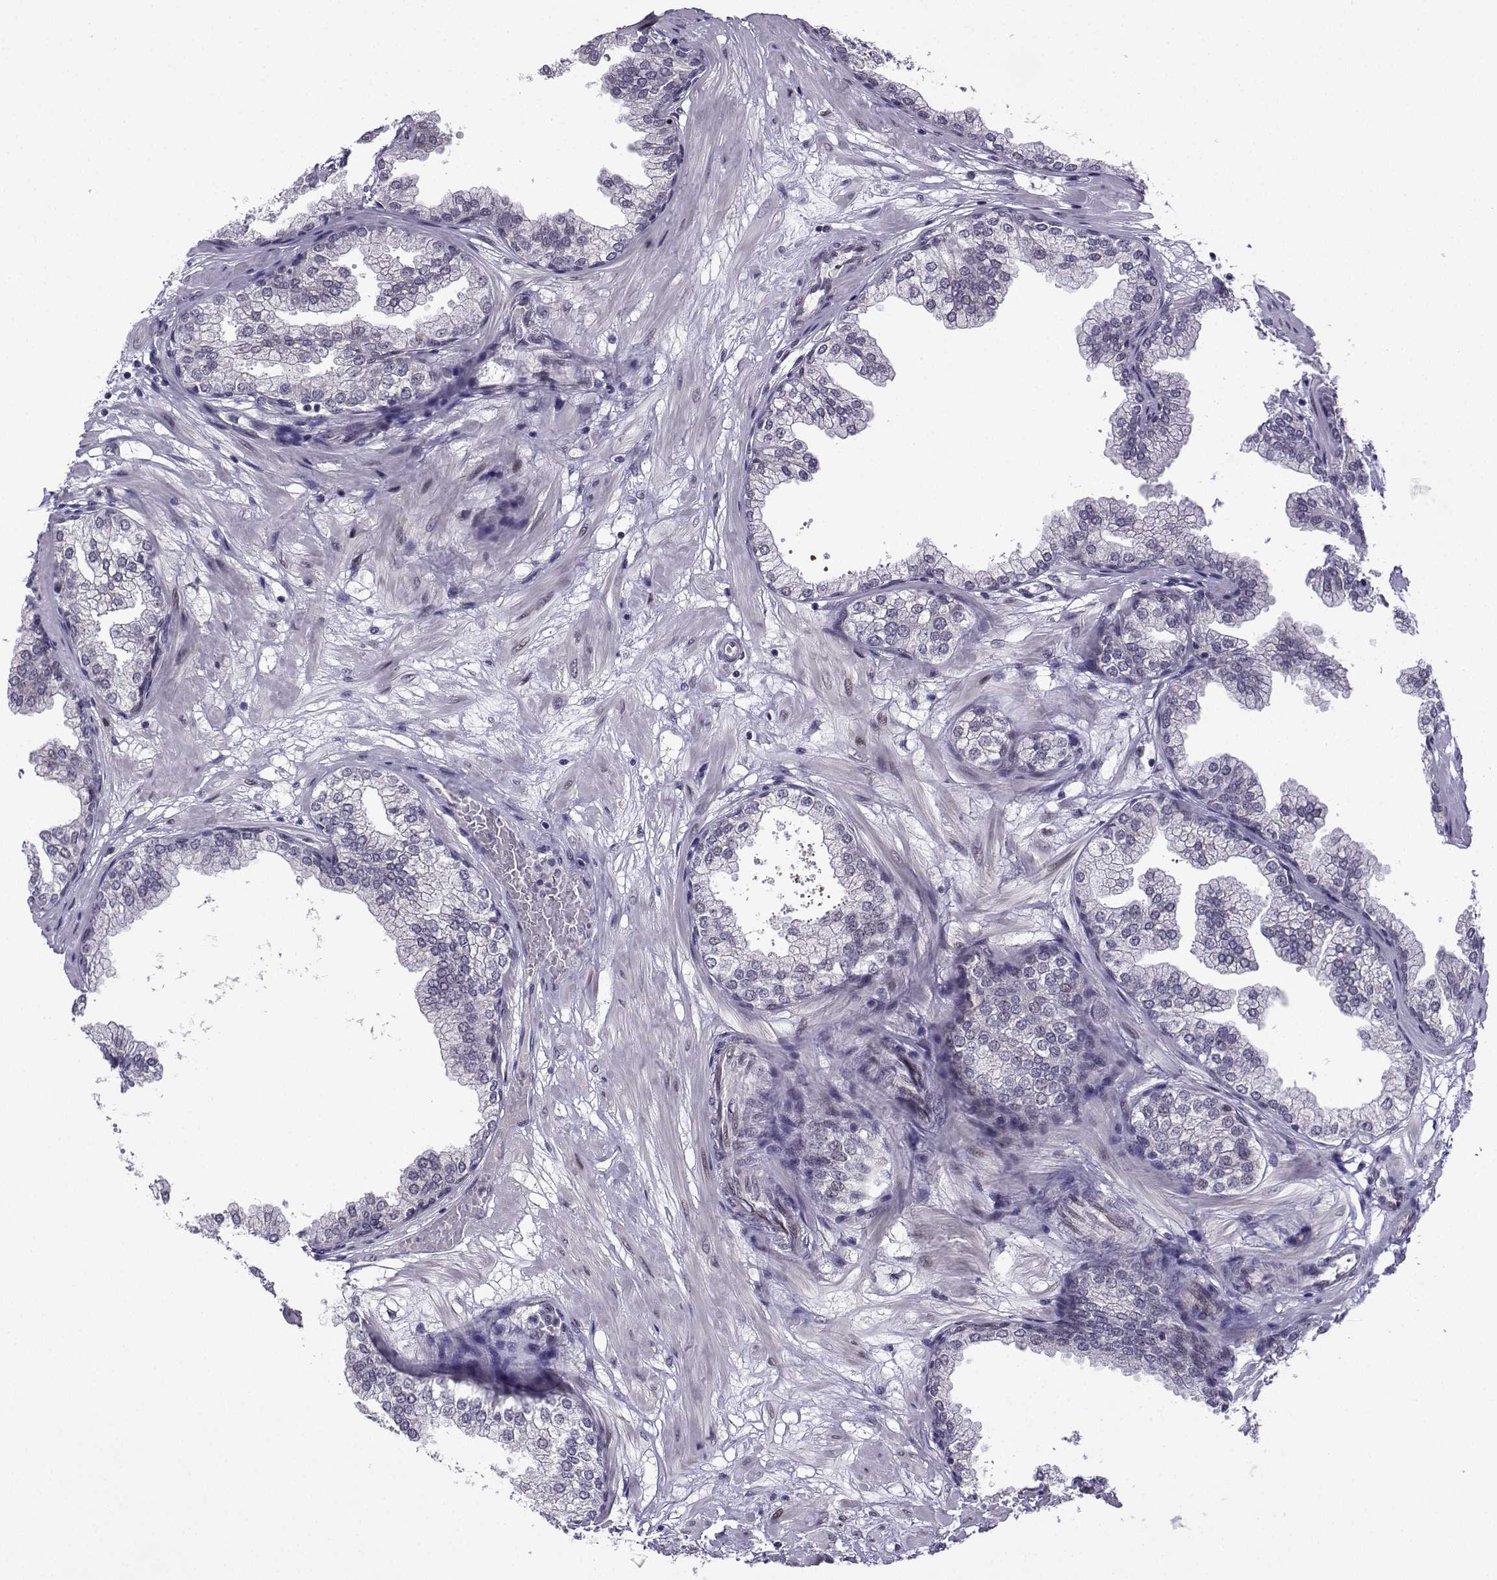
{"staining": {"intensity": "negative", "quantity": "none", "location": "none"}, "tissue": "prostate", "cell_type": "Glandular cells", "image_type": "normal", "snomed": [{"axis": "morphology", "description": "Normal tissue, NOS"}, {"axis": "topography", "description": "Prostate"}], "caption": "Immunohistochemistry histopathology image of benign prostate: human prostate stained with DAB (3,3'-diaminobenzidine) shows no significant protein staining in glandular cells.", "gene": "FGF3", "patient": {"sex": "male", "age": 37}}